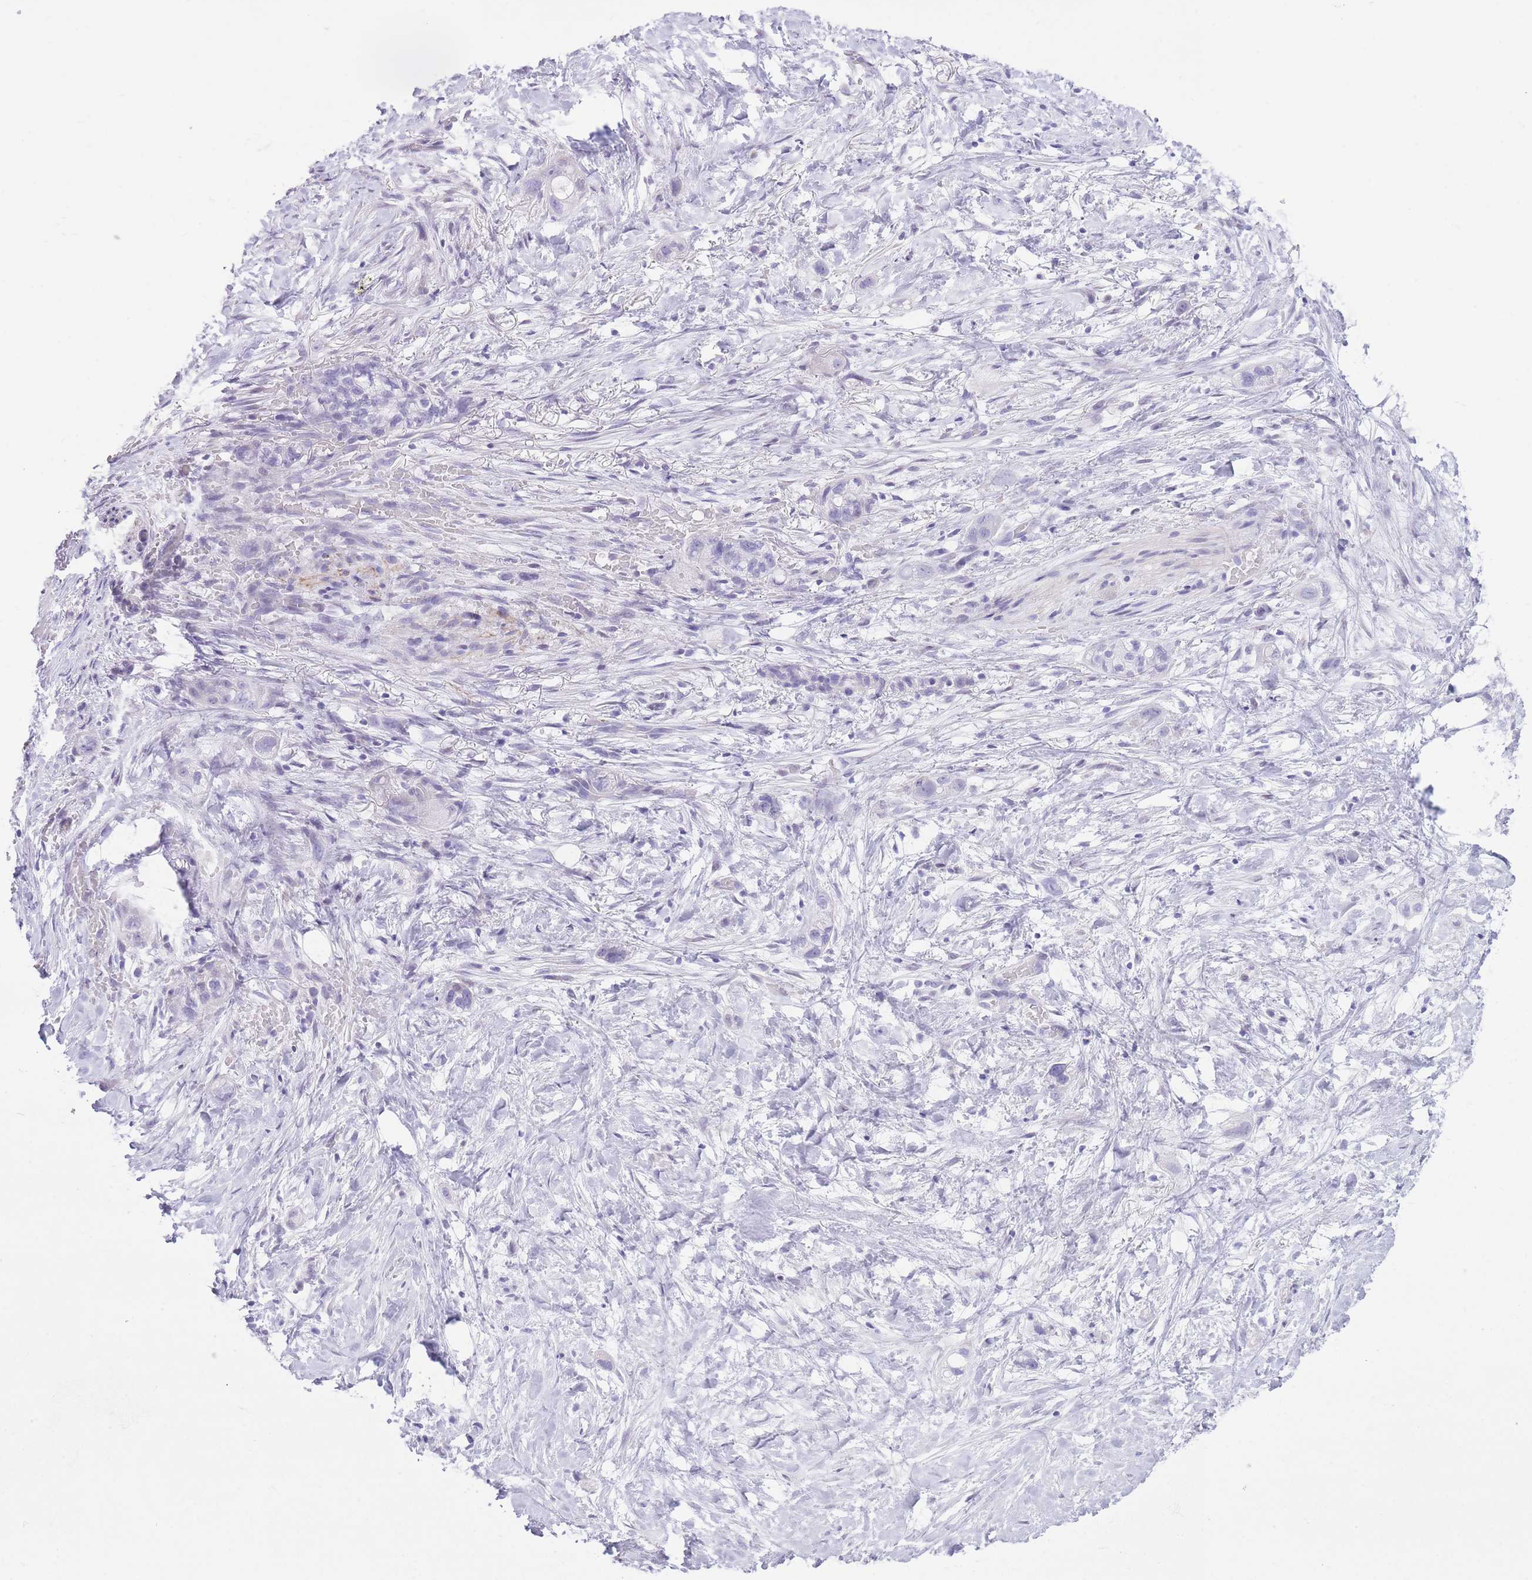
{"staining": {"intensity": "negative", "quantity": "none", "location": "none"}, "tissue": "stomach cancer", "cell_type": "Tumor cells", "image_type": "cancer", "snomed": [{"axis": "morphology", "description": "Adenocarcinoma, NOS"}, {"axis": "topography", "description": "Stomach"}, {"axis": "topography", "description": "Stomach, lower"}], "caption": "A high-resolution histopathology image shows IHC staining of stomach cancer (adenocarcinoma), which exhibits no significant expression in tumor cells.", "gene": "WDR70", "patient": {"sex": "female", "age": 48}}